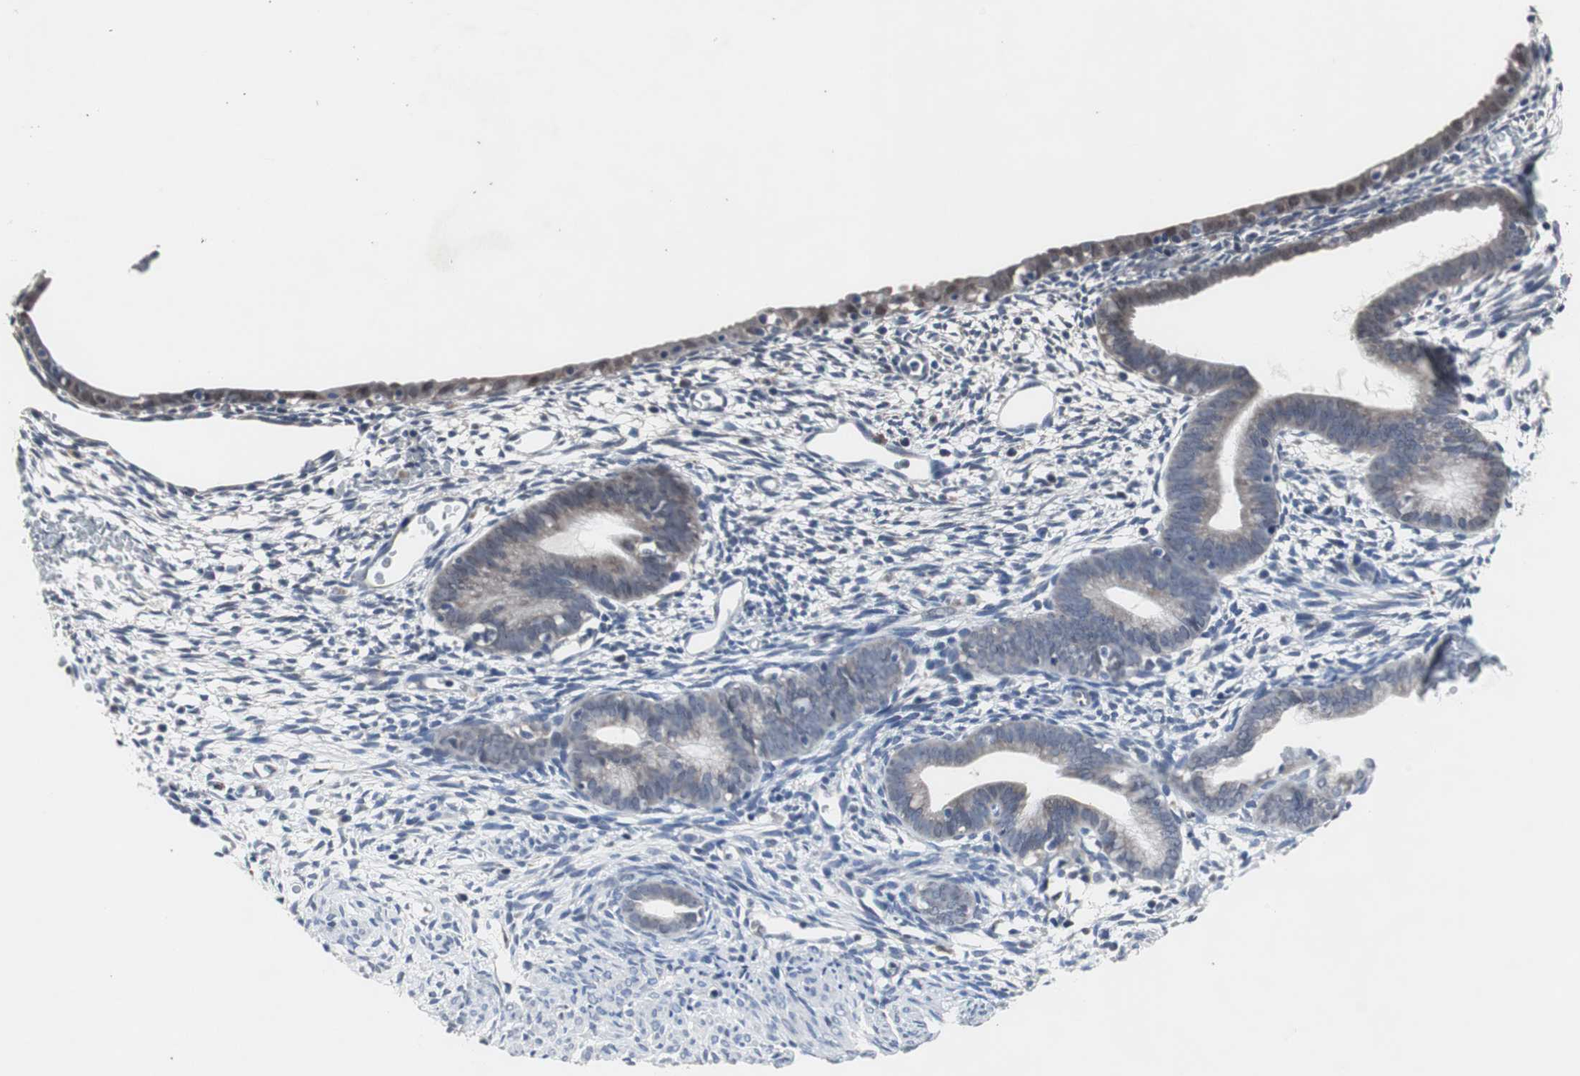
{"staining": {"intensity": "negative", "quantity": "none", "location": "none"}, "tissue": "endometrium", "cell_type": "Cells in endometrial stroma", "image_type": "normal", "snomed": [{"axis": "morphology", "description": "Normal tissue, NOS"}, {"axis": "morphology", "description": "Atrophy, NOS"}, {"axis": "topography", "description": "Uterus"}, {"axis": "topography", "description": "Endometrium"}], "caption": "Immunohistochemistry (IHC) micrograph of benign endometrium stained for a protein (brown), which exhibits no staining in cells in endometrial stroma. Nuclei are stained in blue.", "gene": "RBM47", "patient": {"sex": "female", "age": 68}}